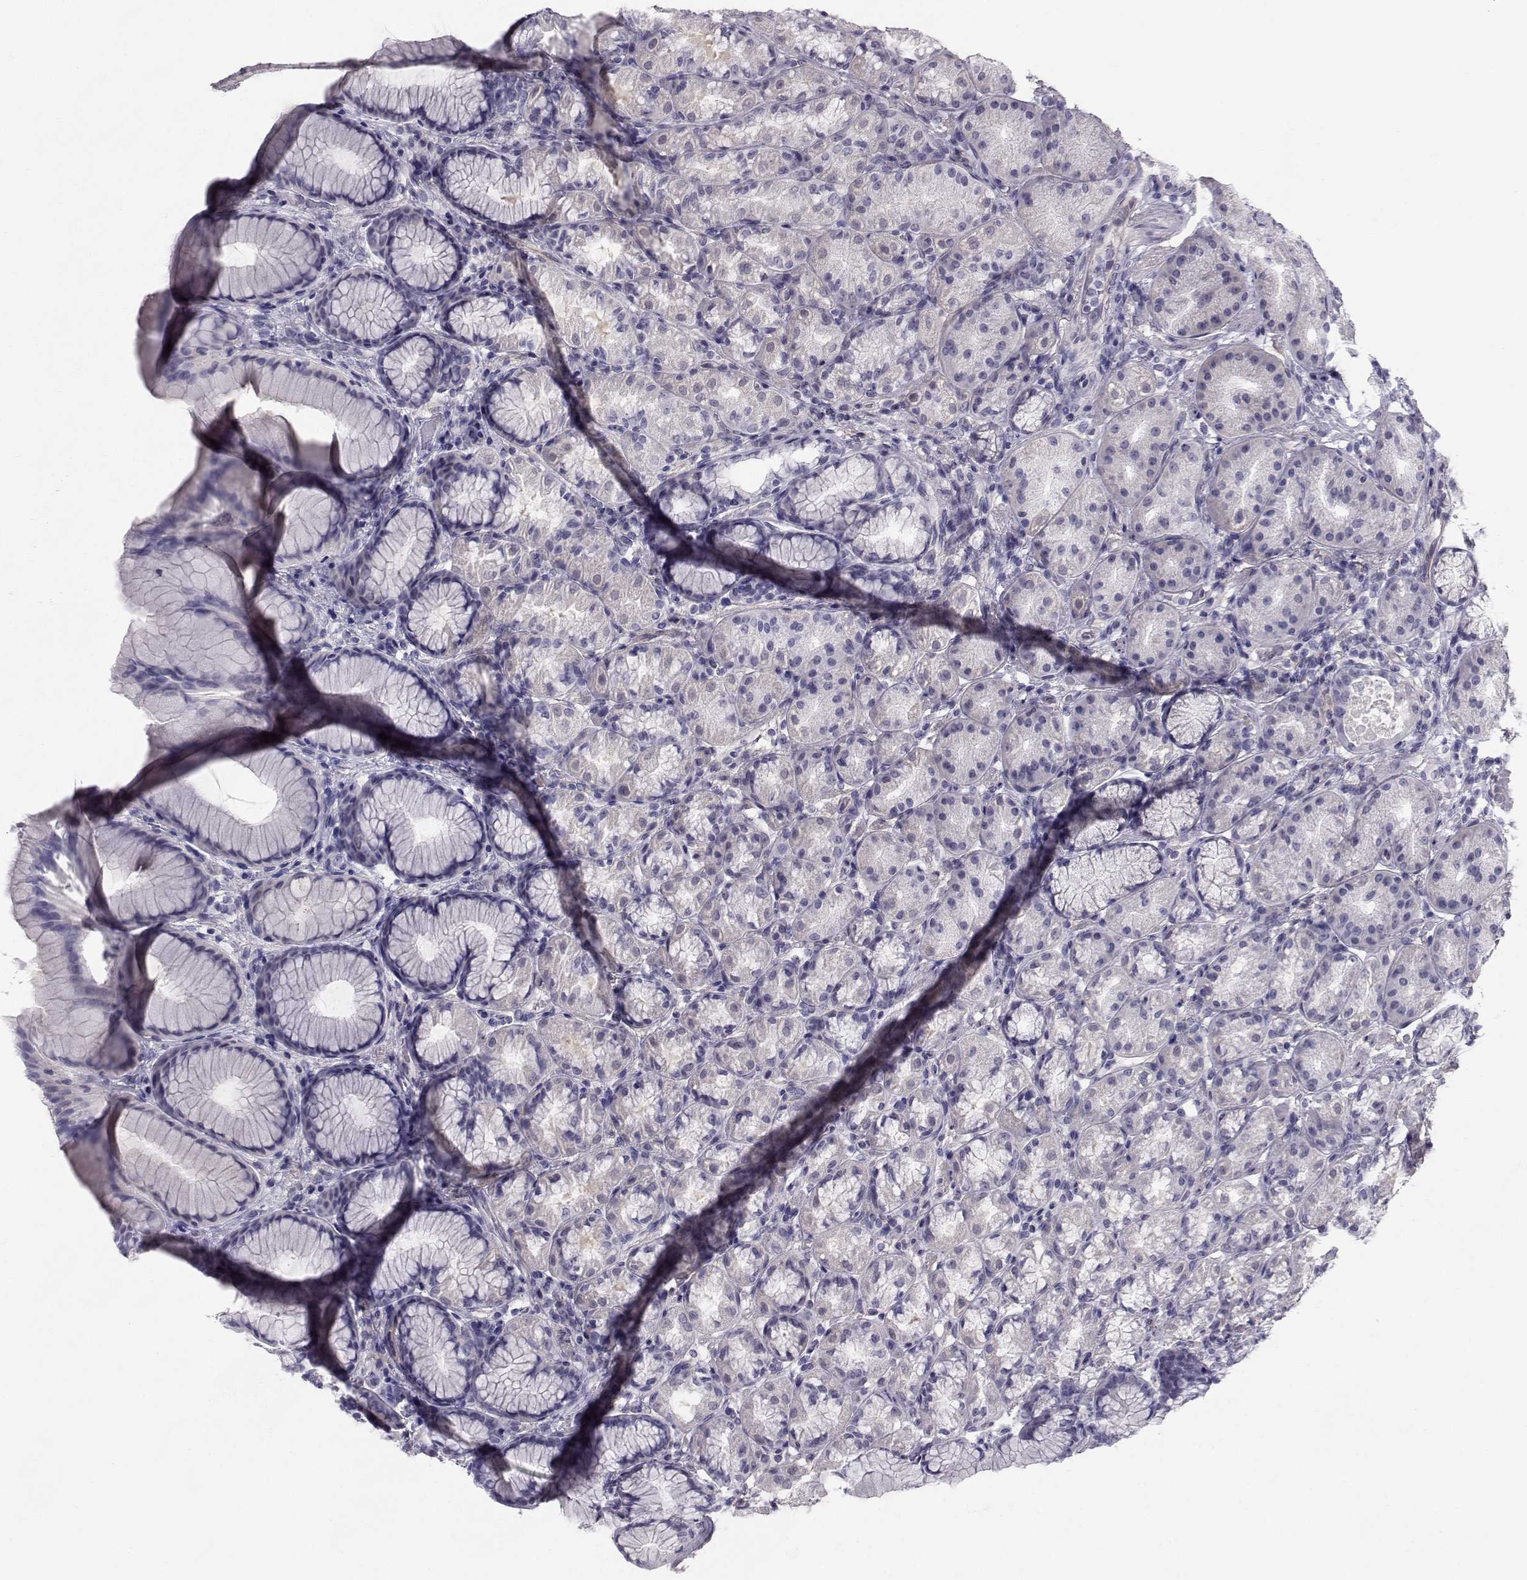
{"staining": {"intensity": "negative", "quantity": "none", "location": "none"}, "tissue": "stomach", "cell_type": "Glandular cells", "image_type": "normal", "snomed": [{"axis": "morphology", "description": "Normal tissue, NOS"}, {"axis": "morphology", "description": "Adenocarcinoma, NOS"}, {"axis": "topography", "description": "Stomach"}], "caption": "The immunohistochemistry (IHC) image has no significant staining in glandular cells of stomach.", "gene": "SPDYE4", "patient": {"sex": "female", "age": 79}}